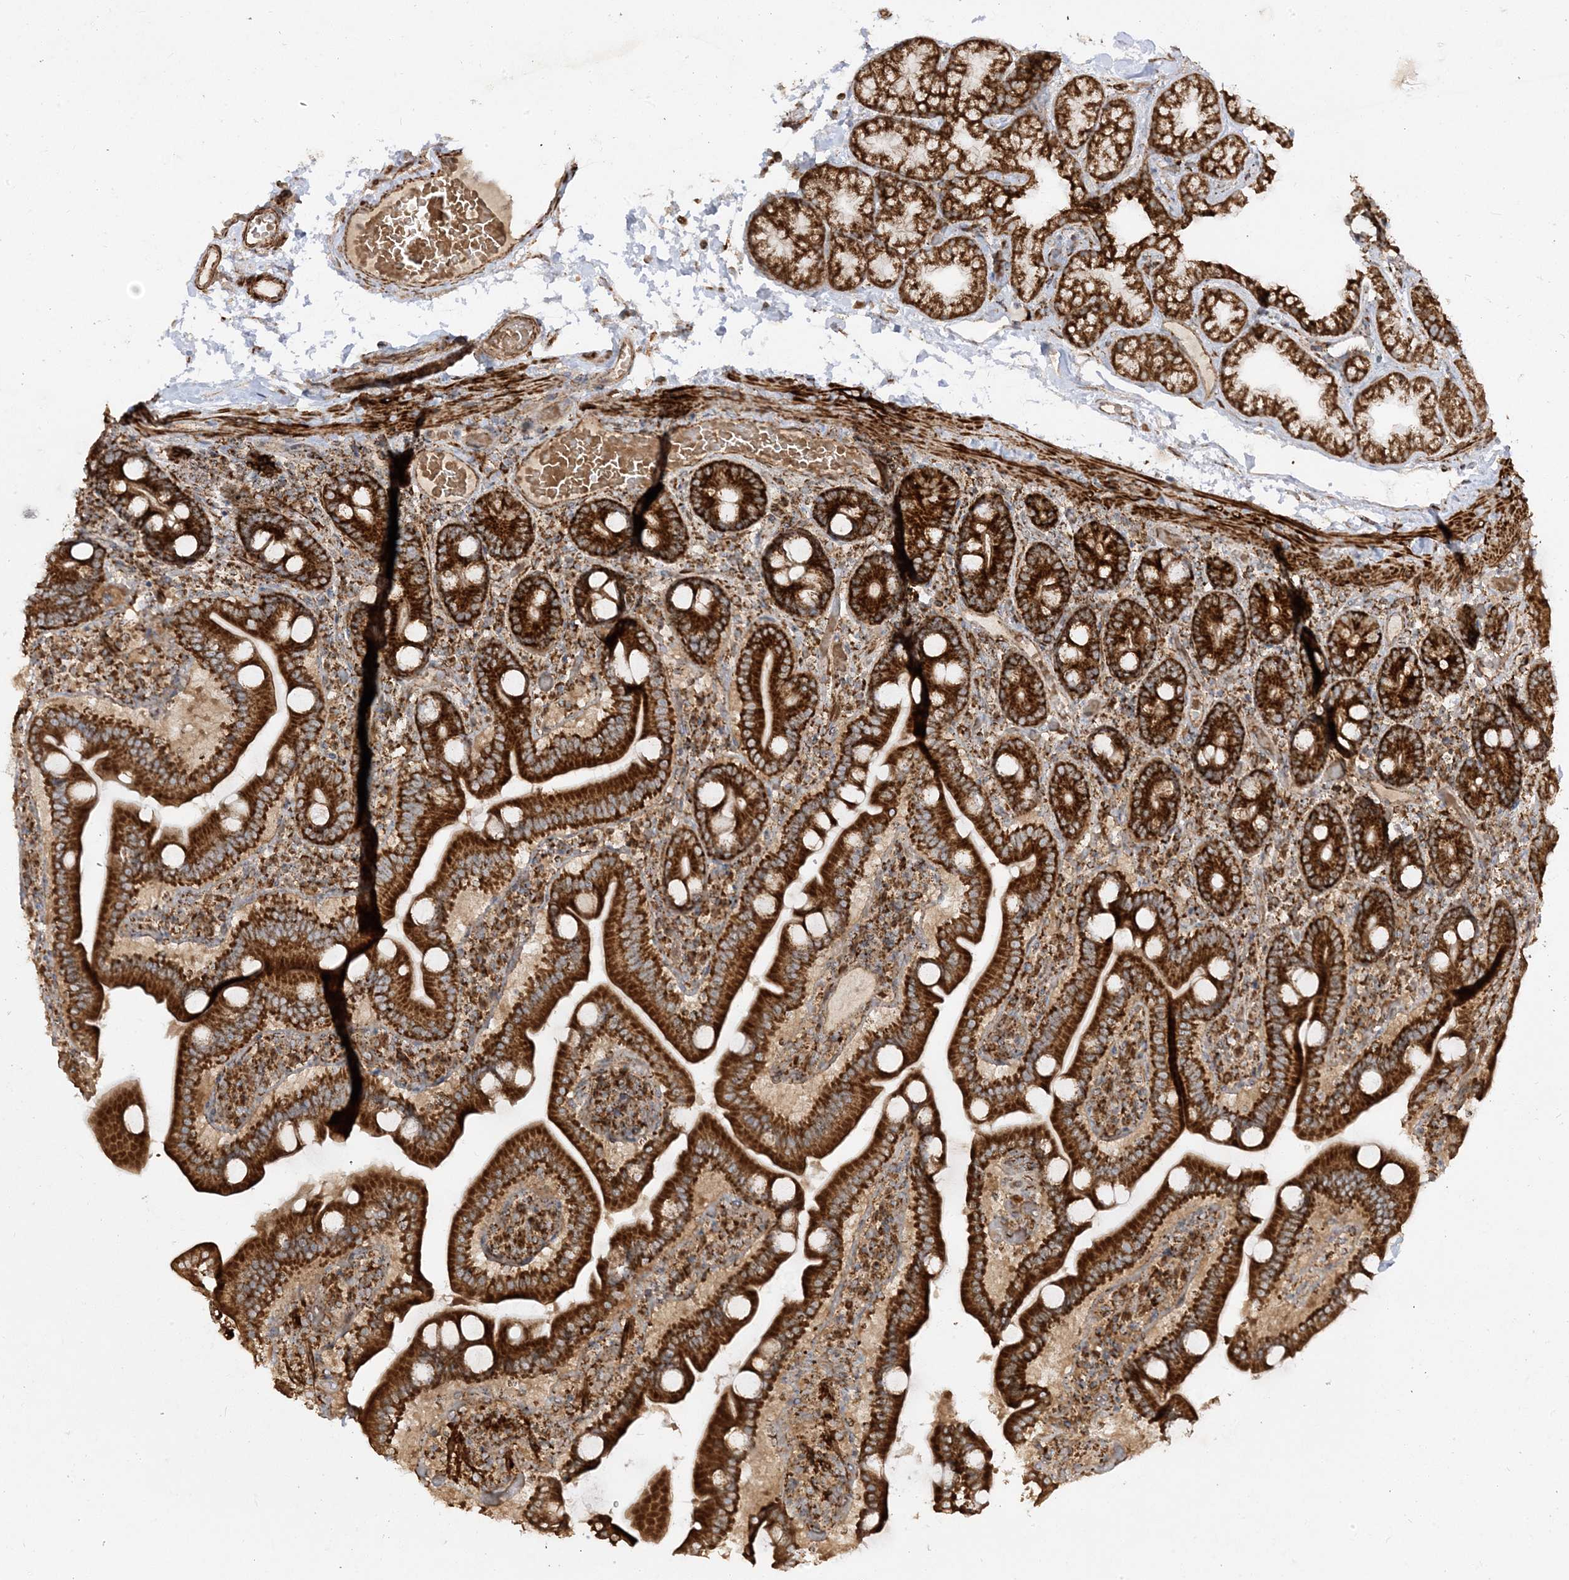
{"staining": {"intensity": "strong", "quantity": ">75%", "location": "cytoplasmic/membranous"}, "tissue": "duodenum", "cell_type": "Glandular cells", "image_type": "normal", "snomed": [{"axis": "morphology", "description": "Normal tissue, NOS"}, {"axis": "topography", "description": "Duodenum"}], "caption": "The histopathology image displays staining of unremarkable duodenum, revealing strong cytoplasmic/membranous protein positivity (brown color) within glandular cells. (IHC, brightfield microscopy, high magnification).", "gene": "AARS2", "patient": {"sex": "male", "age": 55}}